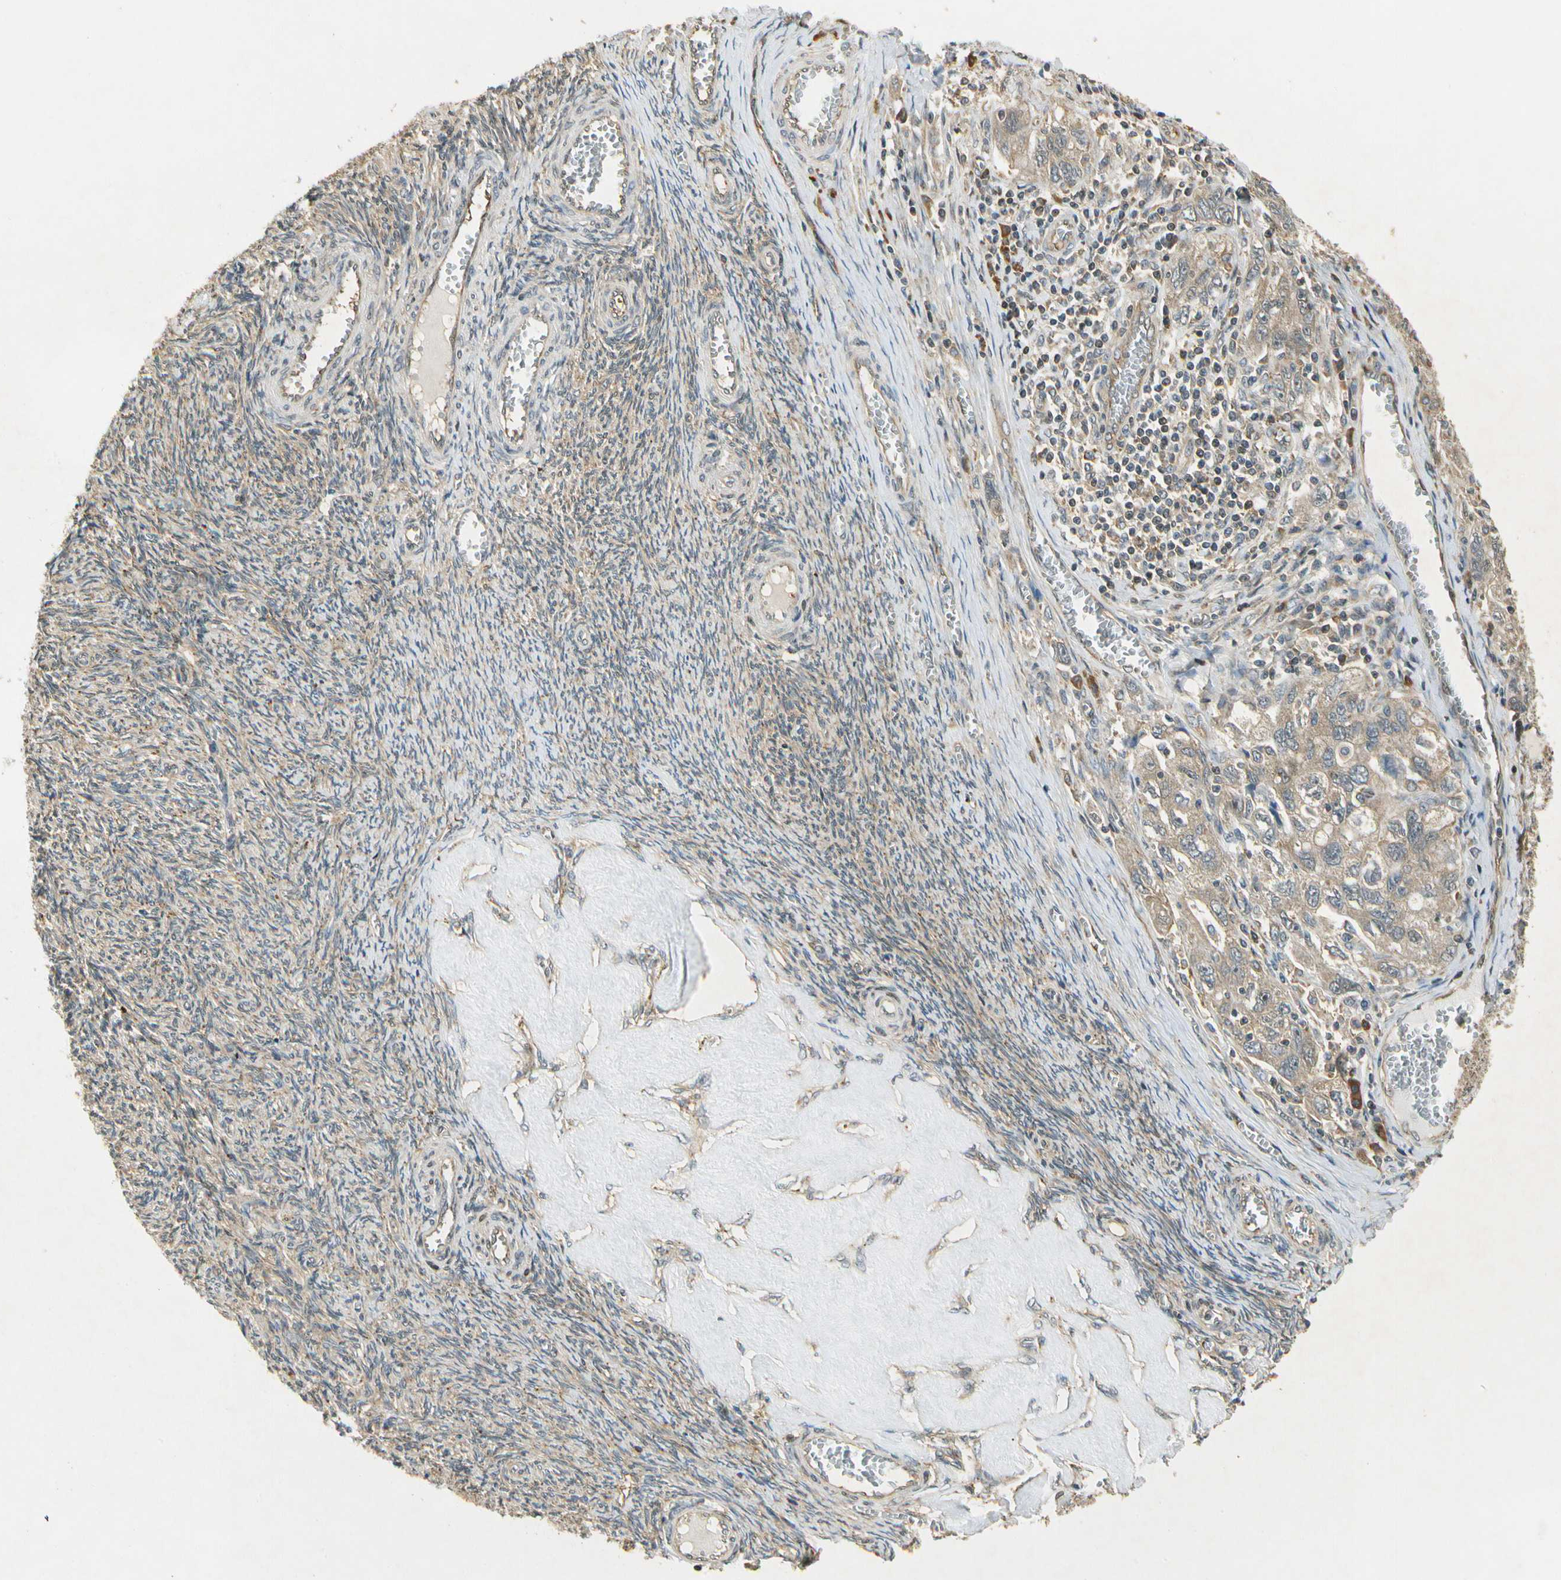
{"staining": {"intensity": "weak", "quantity": ">75%", "location": "cytoplasmic/membranous"}, "tissue": "ovarian cancer", "cell_type": "Tumor cells", "image_type": "cancer", "snomed": [{"axis": "morphology", "description": "Carcinoma, NOS"}, {"axis": "morphology", "description": "Cystadenocarcinoma, serous, NOS"}, {"axis": "topography", "description": "Ovary"}], "caption": "Brown immunohistochemical staining in serous cystadenocarcinoma (ovarian) demonstrates weak cytoplasmic/membranous positivity in about >75% of tumor cells.", "gene": "EIF1AX", "patient": {"sex": "female", "age": 69}}